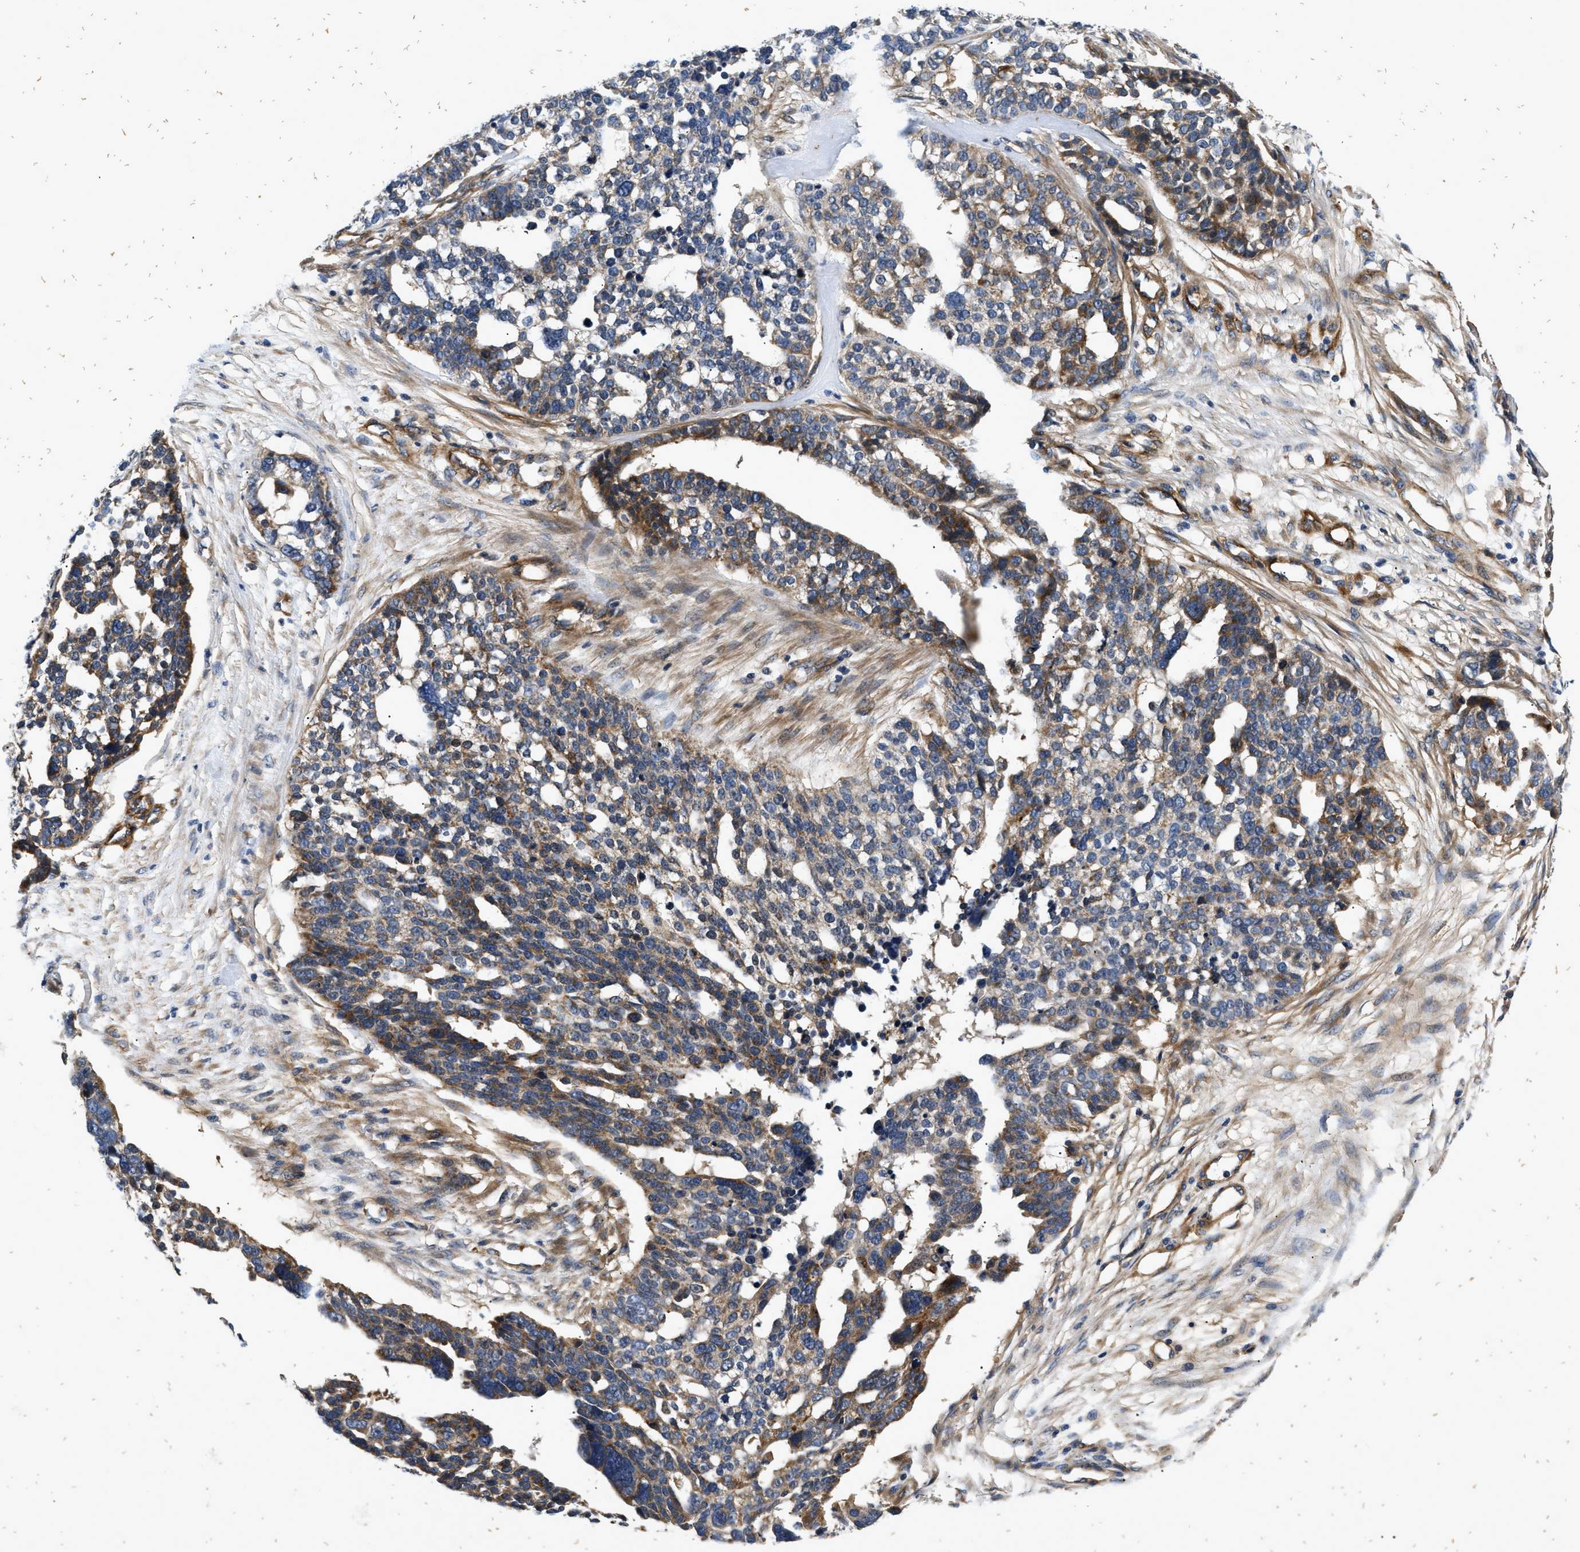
{"staining": {"intensity": "moderate", "quantity": ">75%", "location": "cytoplasmic/membranous"}, "tissue": "ovarian cancer", "cell_type": "Tumor cells", "image_type": "cancer", "snomed": [{"axis": "morphology", "description": "Cystadenocarcinoma, serous, NOS"}, {"axis": "topography", "description": "Ovary"}], "caption": "Protein staining demonstrates moderate cytoplasmic/membranous expression in about >75% of tumor cells in ovarian cancer (serous cystadenocarcinoma).", "gene": "NME6", "patient": {"sex": "female", "age": 59}}